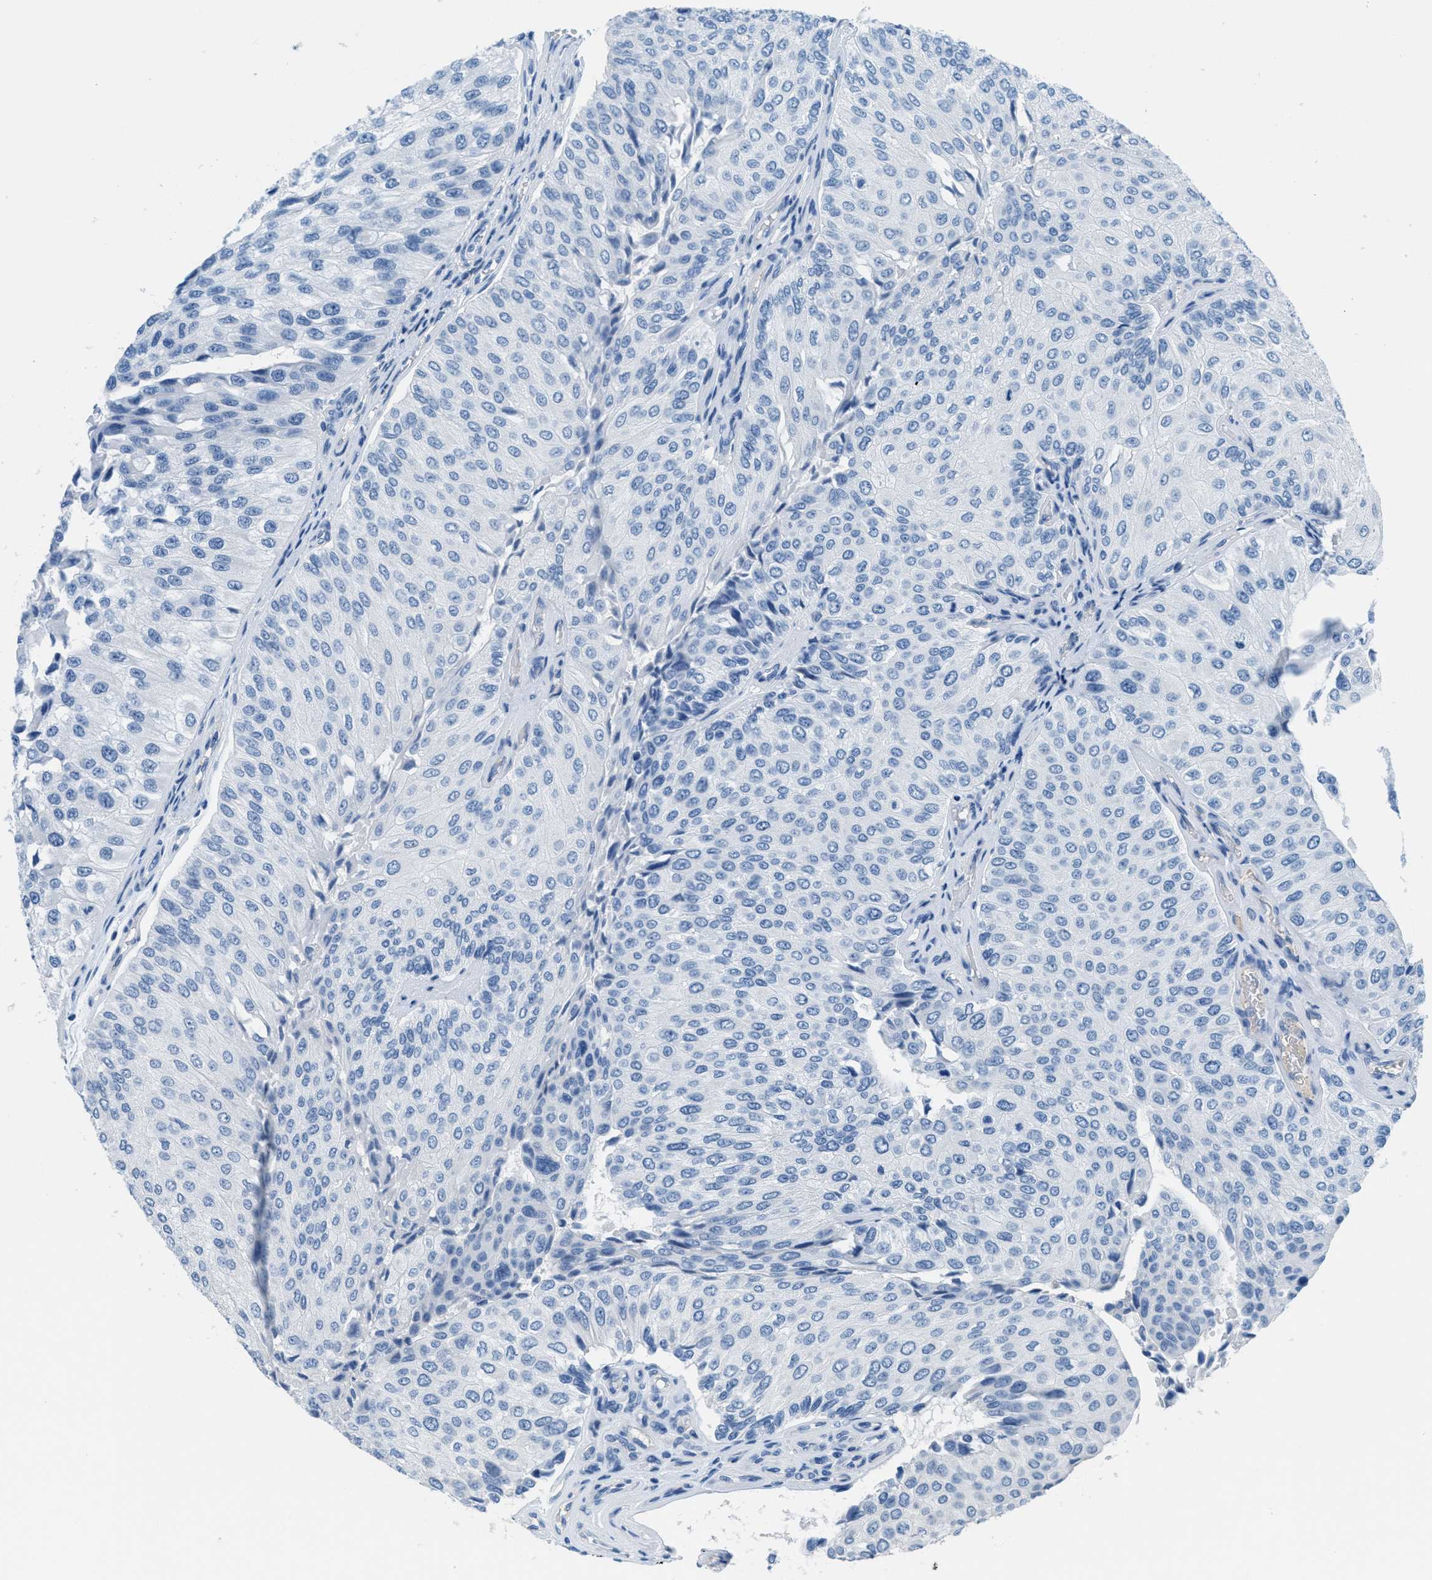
{"staining": {"intensity": "negative", "quantity": "none", "location": "none"}, "tissue": "urothelial cancer", "cell_type": "Tumor cells", "image_type": "cancer", "snomed": [{"axis": "morphology", "description": "Urothelial carcinoma, High grade"}, {"axis": "topography", "description": "Kidney"}, {"axis": "topography", "description": "Urinary bladder"}], "caption": "Tumor cells show no significant staining in urothelial cancer. The staining is performed using DAB (3,3'-diaminobenzidine) brown chromogen with nuclei counter-stained in using hematoxylin.", "gene": "MGARP", "patient": {"sex": "male", "age": 77}}